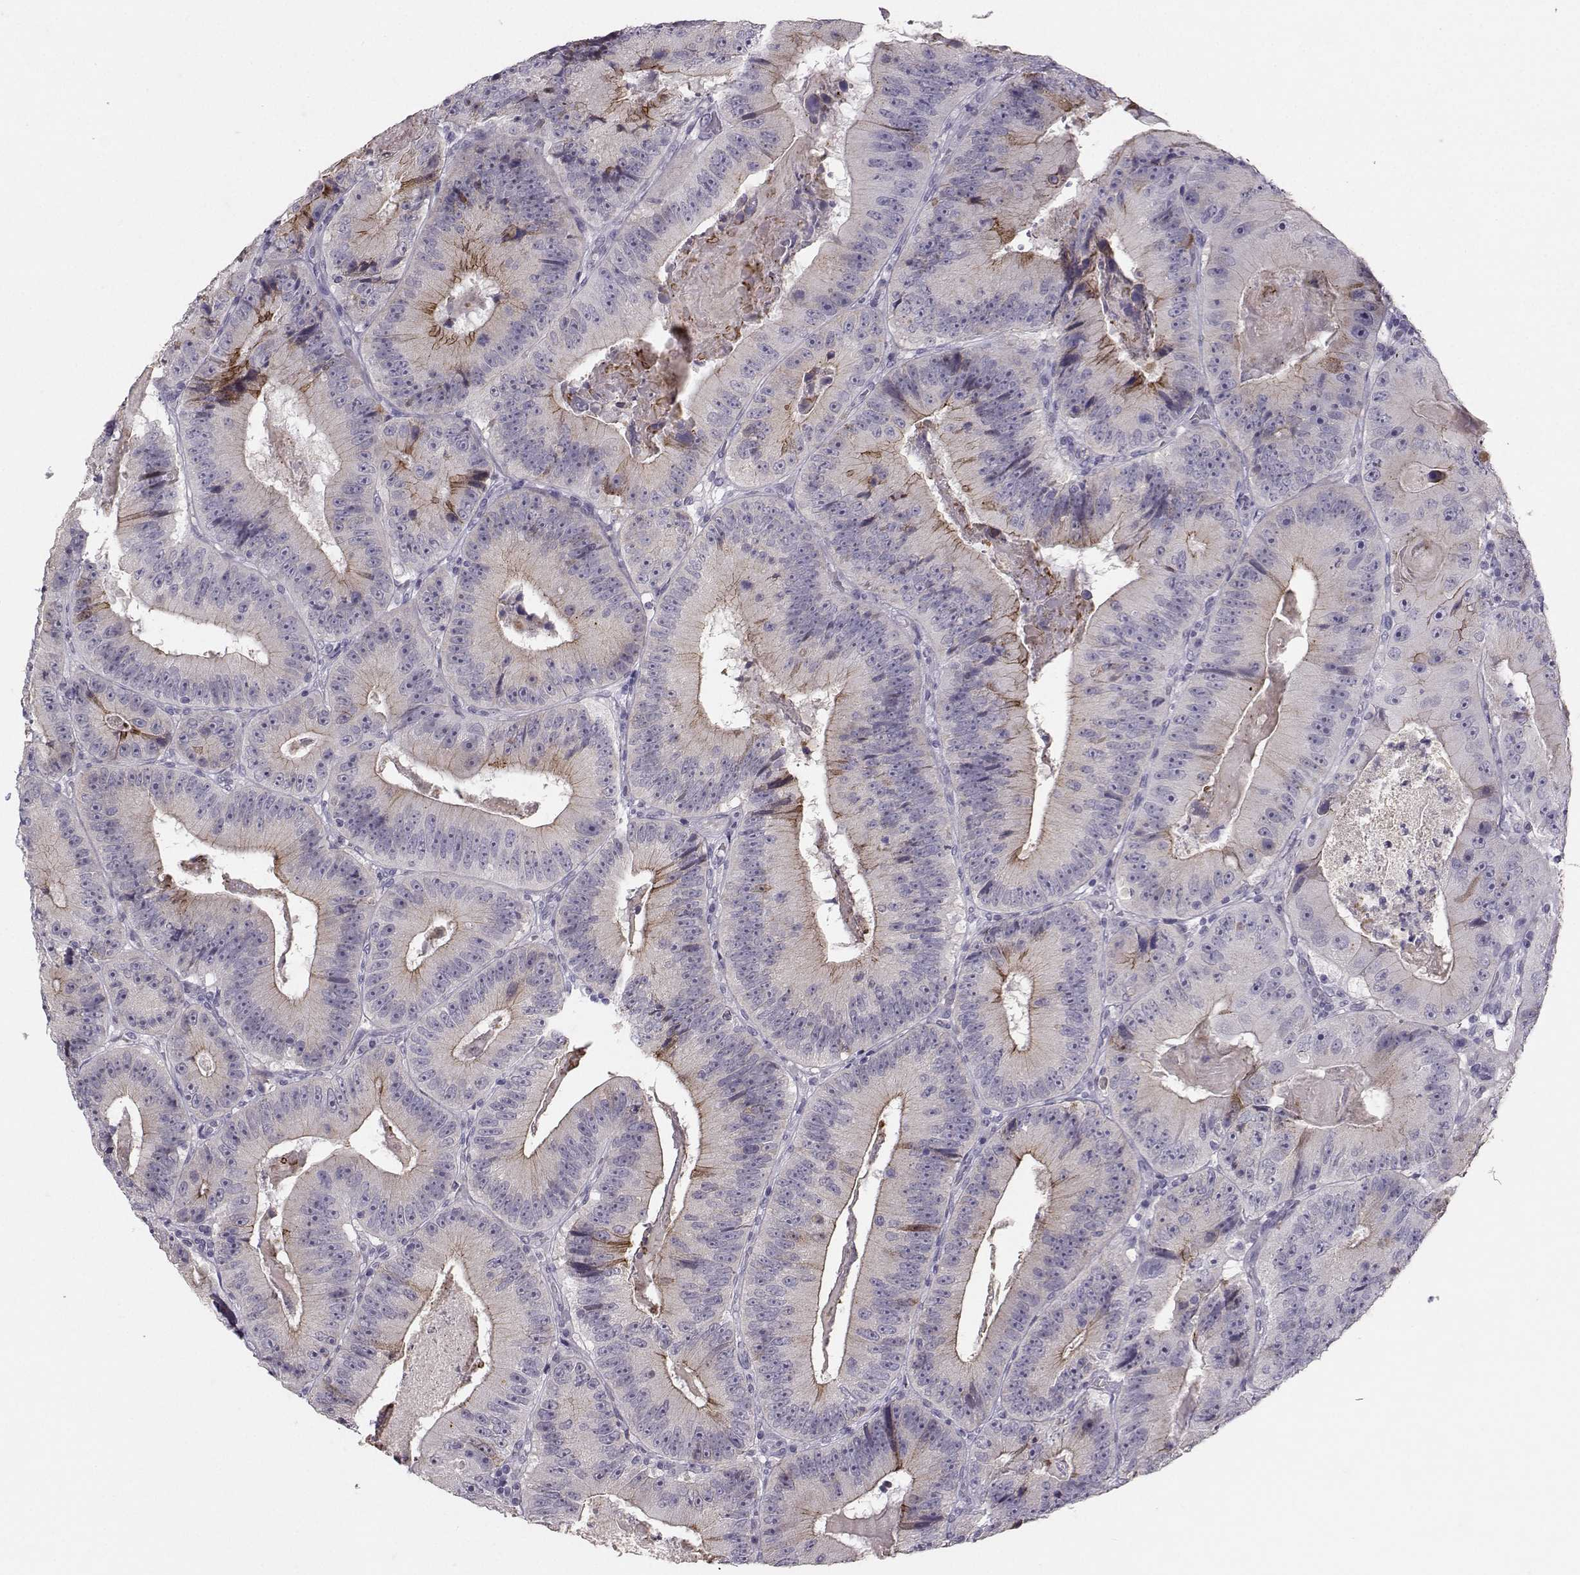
{"staining": {"intensity": "strong", "quantity": "<25%", "location": "cytoplasmic/membranous"}, "tissue": "colorectal cancer", "cell_type": "Tumor cells", "image_type": "cancer", "snomed": [{"axis": "morphology", "description": "Adenocarcinoma, NOS"}, {"axis": "topography", "description": "Colon"}], "caption": "Colorectal cancer was stained to show a protein in brown. There is medium levels of strong cytoplasmic/membranous expression in about <25% of tumor cells. (DAB (3,3'-diaminobenzidine) IHC, brown staining for protein, blue staining for nuclei).", "gene": "PKP2", "patient": {"sex": "female", "age": 86}}